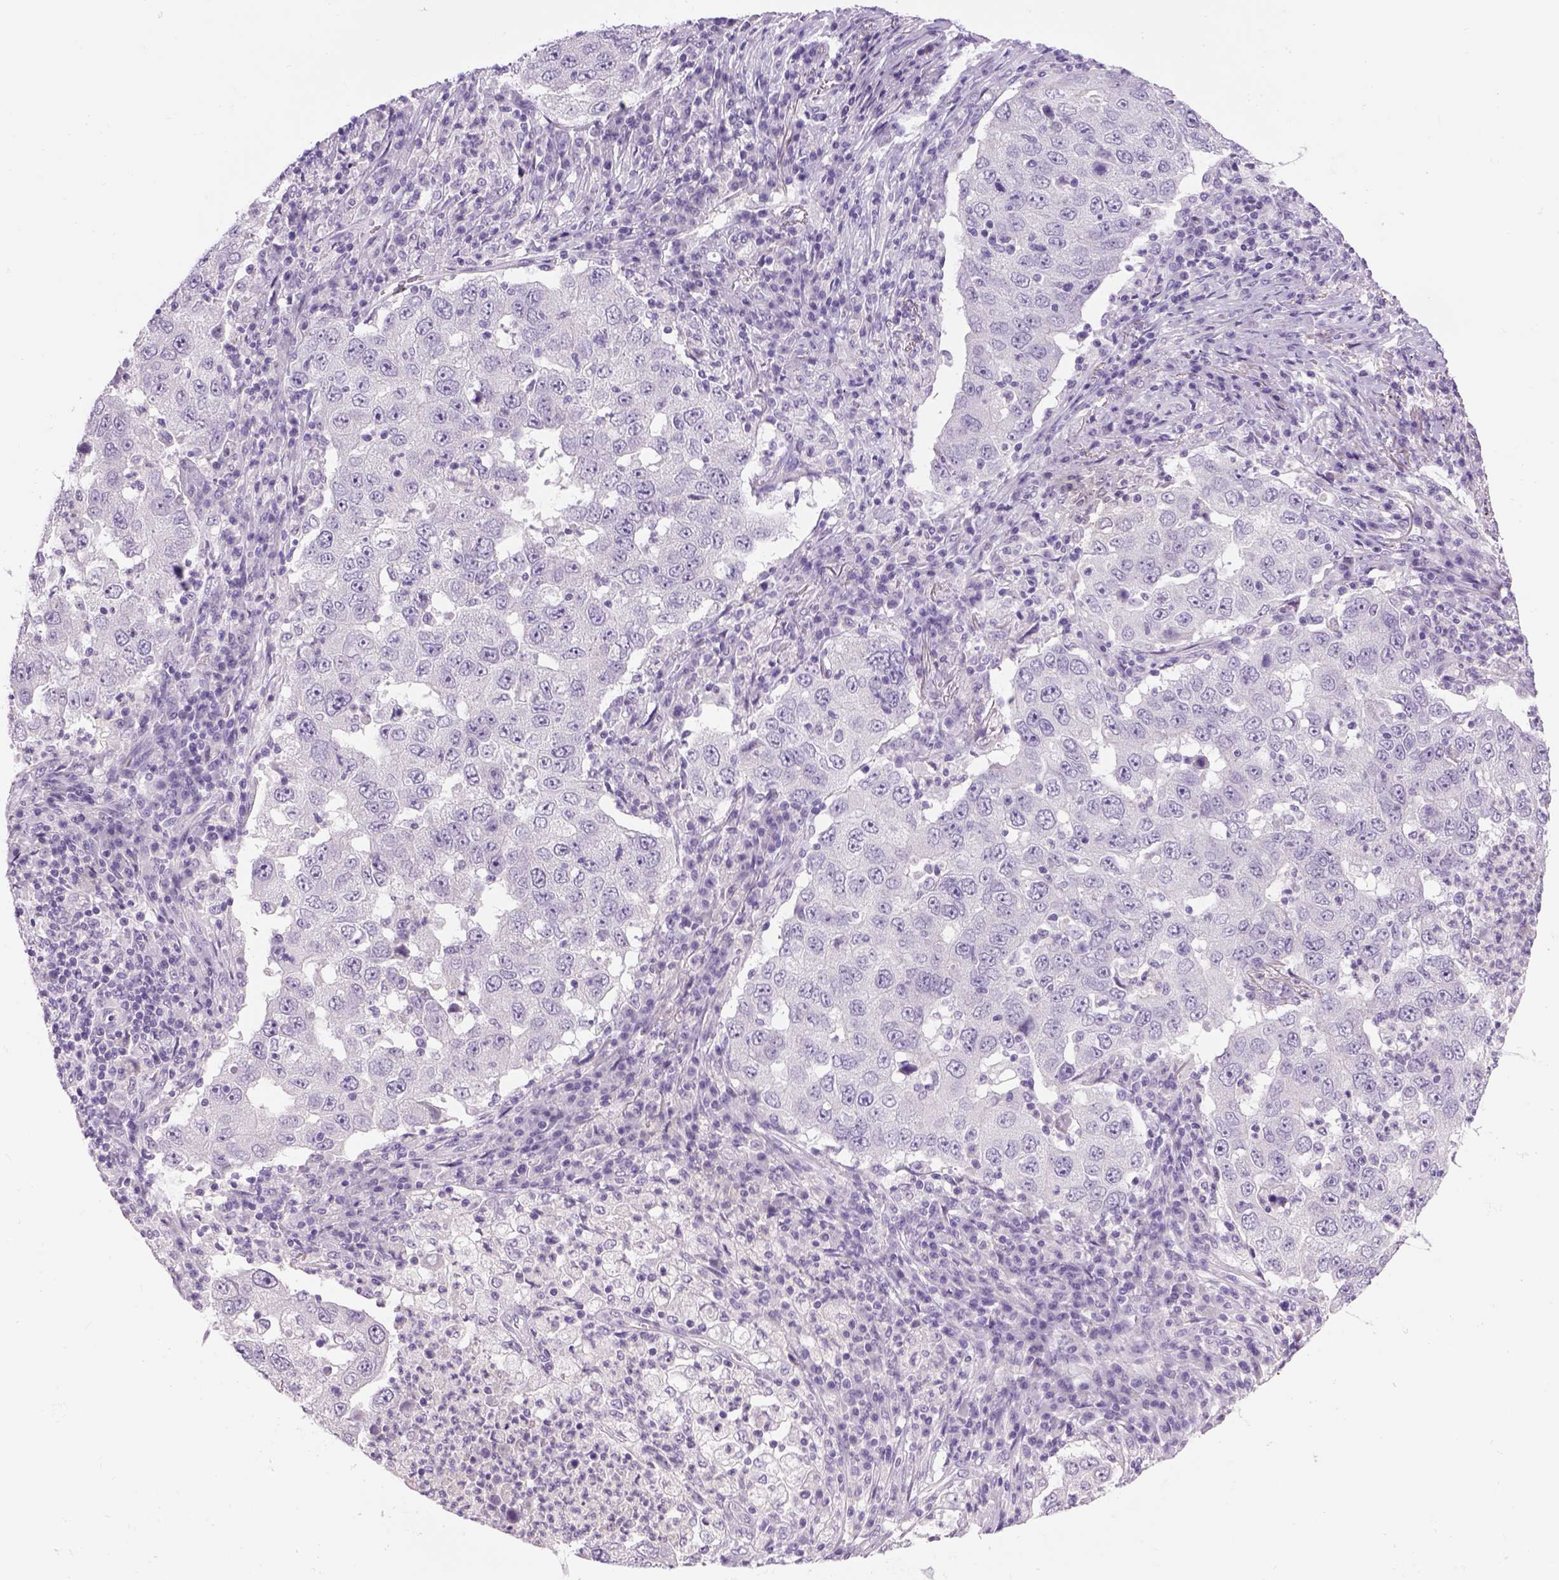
{"staining": {"intensity": "negative", "quantity": "none", "location": "none"}, "tissue": "lung cancer", "cell_type": "Tumor cells", "image_type": "cancer", "snomed": [{"axis": "morphology", "description": "Adenocarcinoma, NOS"}, {"axis": "topography", "description": "Lung"}], "caption": "Lung adenocarcinoma was stained to show a protein in brown. There is no significant positivity in tumor cells.", "gene": "DBH", "patient": {"sex": "male", "age": 73}}